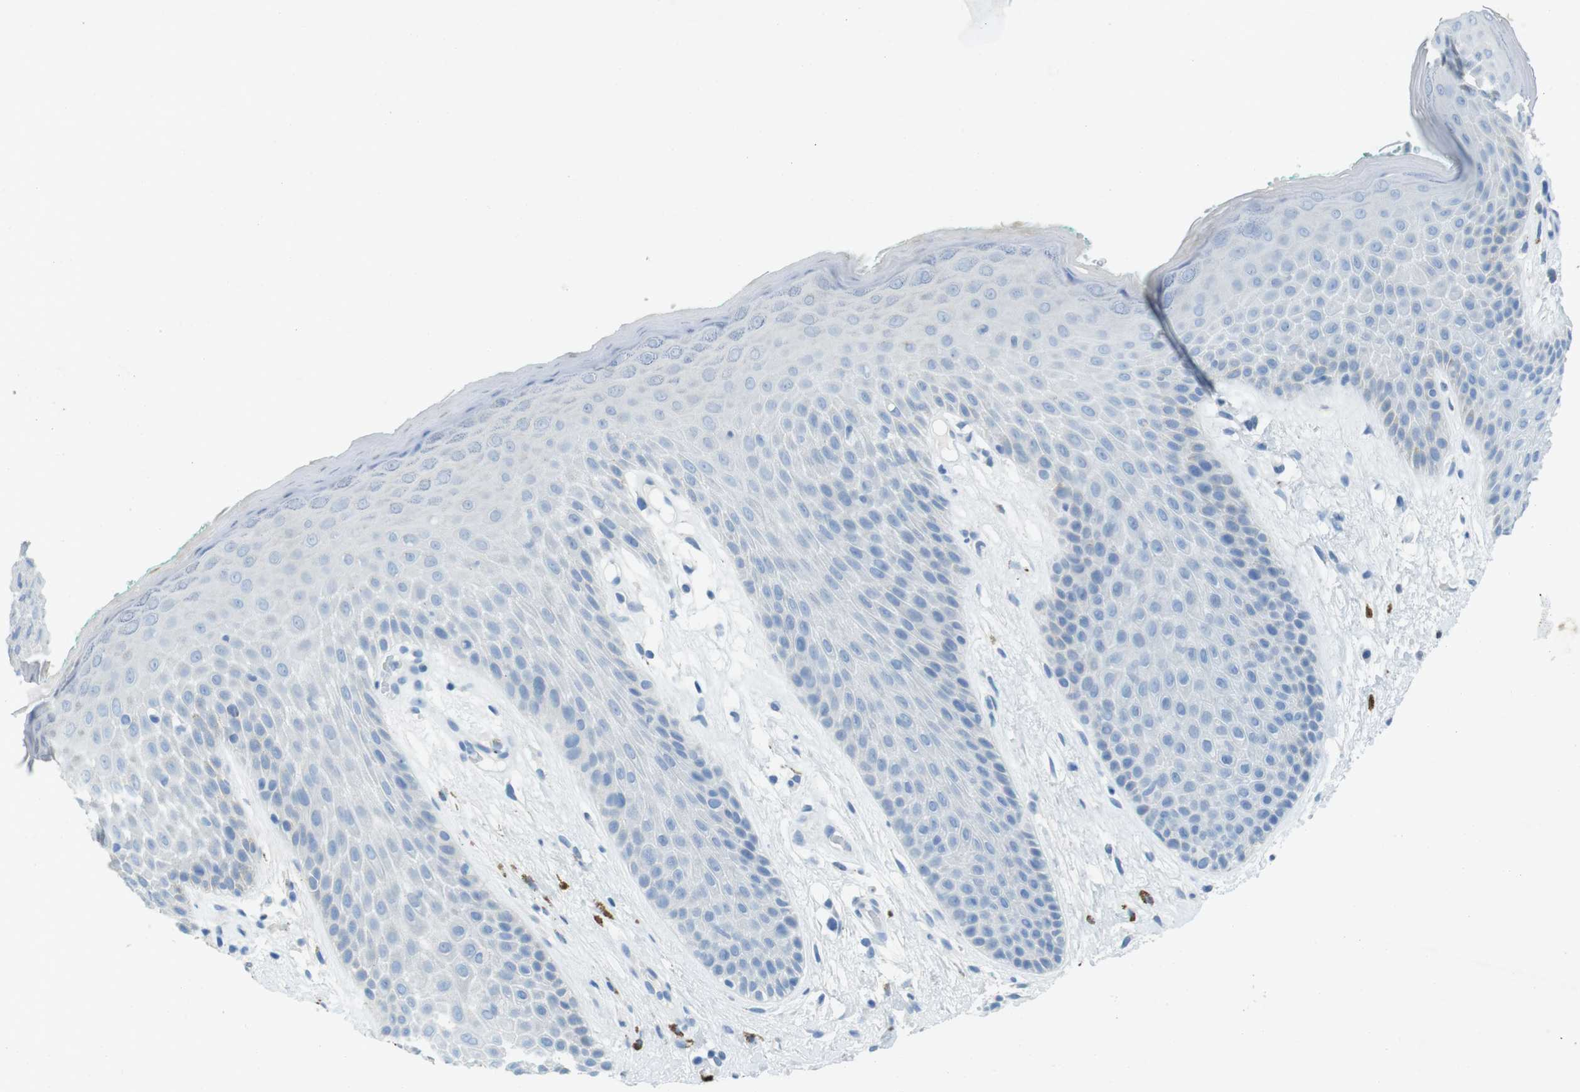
{"staining": {"intensity": "negative", "quantity": "none", "location": "none"}, "tissue": "skin", "cell_type": "Epidermal cells", "image_type": "normal", "snomed": [{"axis": "morphology", "description": "Normal tissue, NOS"}, {"axis": "topography", "description": "Anal"}], "caption": "High power microscopy image of an immunohistochemistry (IHC) photomicrograph of unremarkable skin, revealing no significant positivity in epidermal cells.", "gene": "CD320", "patient": {"sex": "male", "age": 74}}